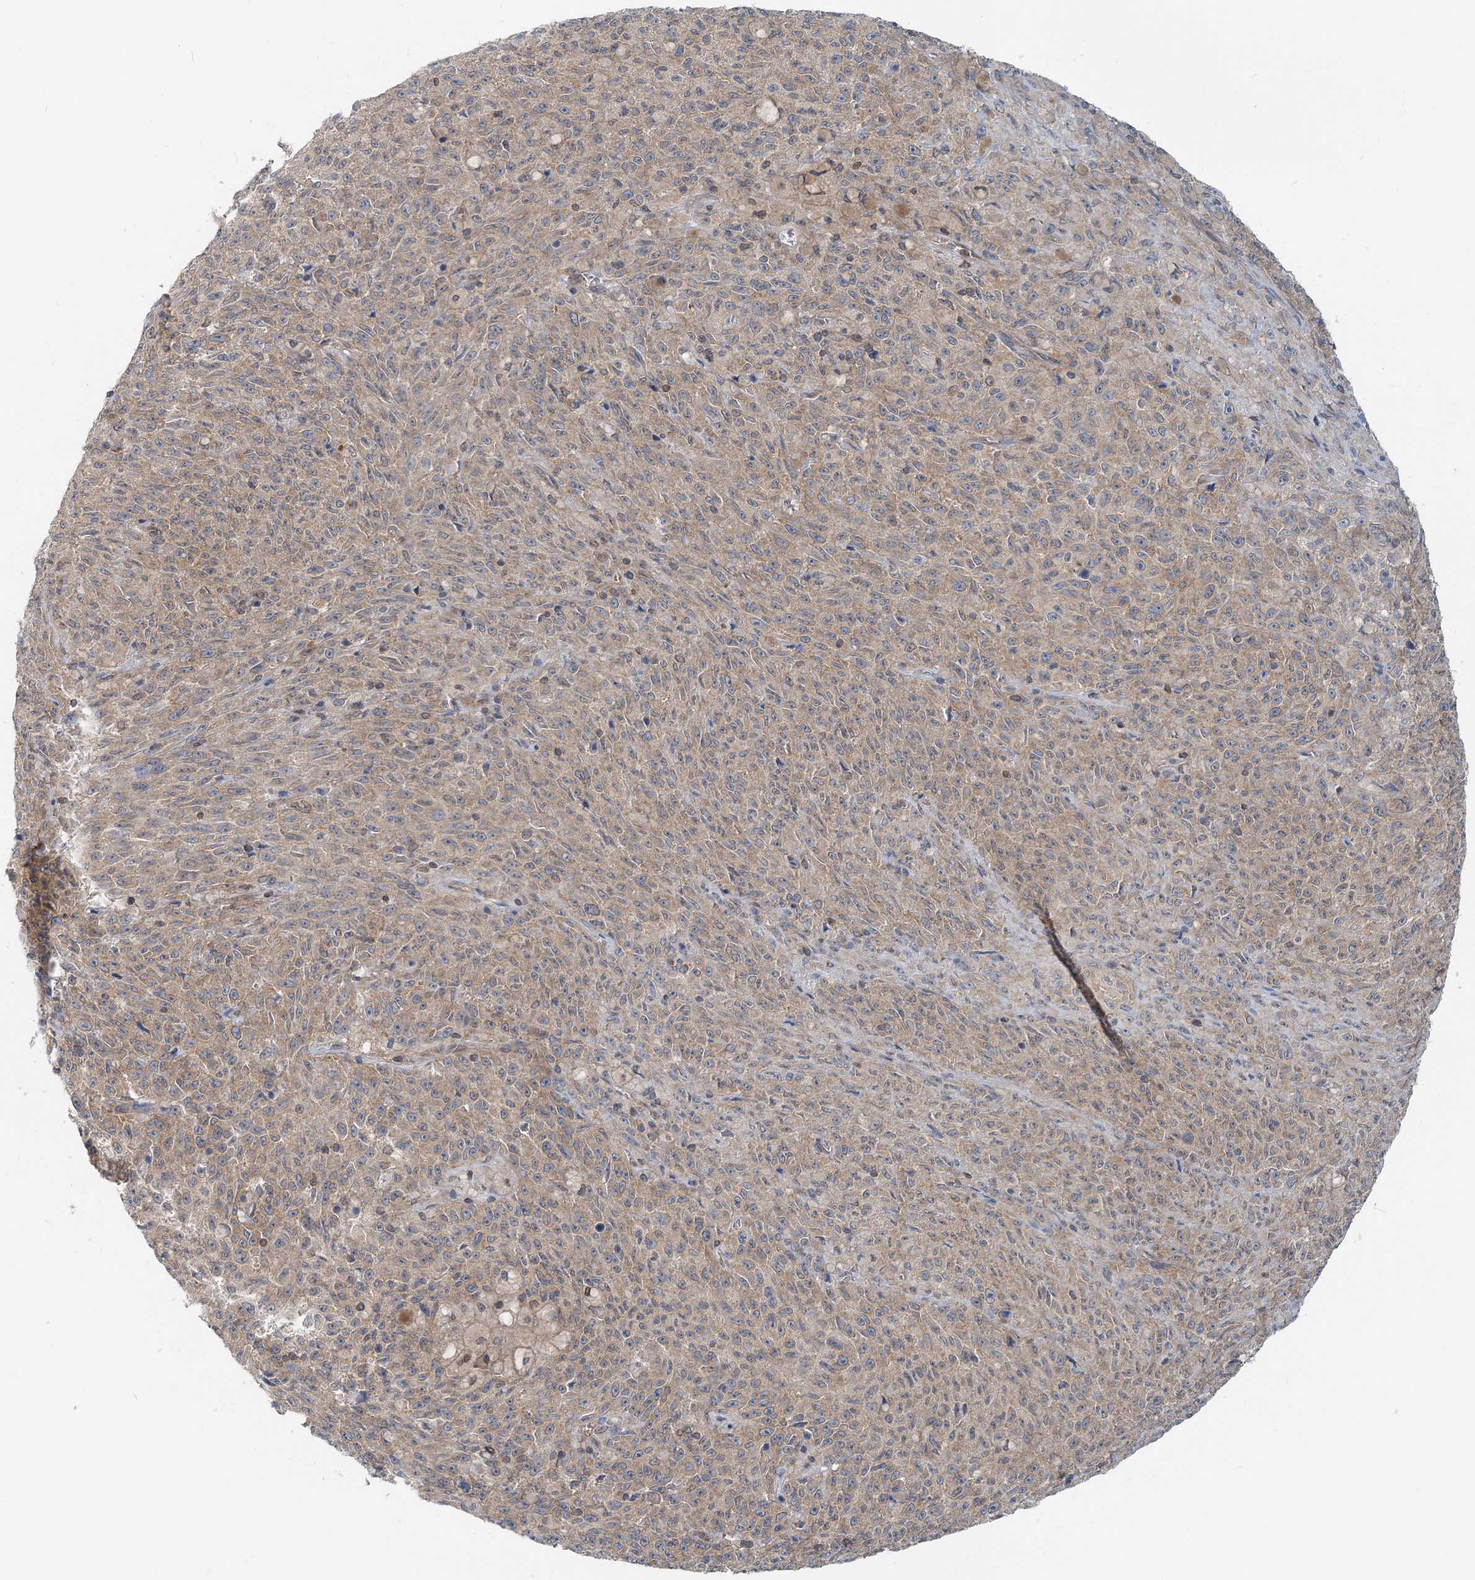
{"staining": {"intensity": "weak", "quantity": ">75%", "location": "cytoplasmic/membranous"}, "tissue": "melanoma", "cell_type": "Tumor cells", "image_type": "cancer", "snomed": [{"axis": "morphology", "description": "Malignant melanoma, NOS"}, {"axis": "topography", "description": "Skin"}], "caption": "There is low levels of weak cytoplasmic/membranous staining in tumor cells of melanoma, as demonstrated by immunohistochemical staining (brown color).", "gene": "MOB4", "patient": {"sex": "female", "age": 82}}